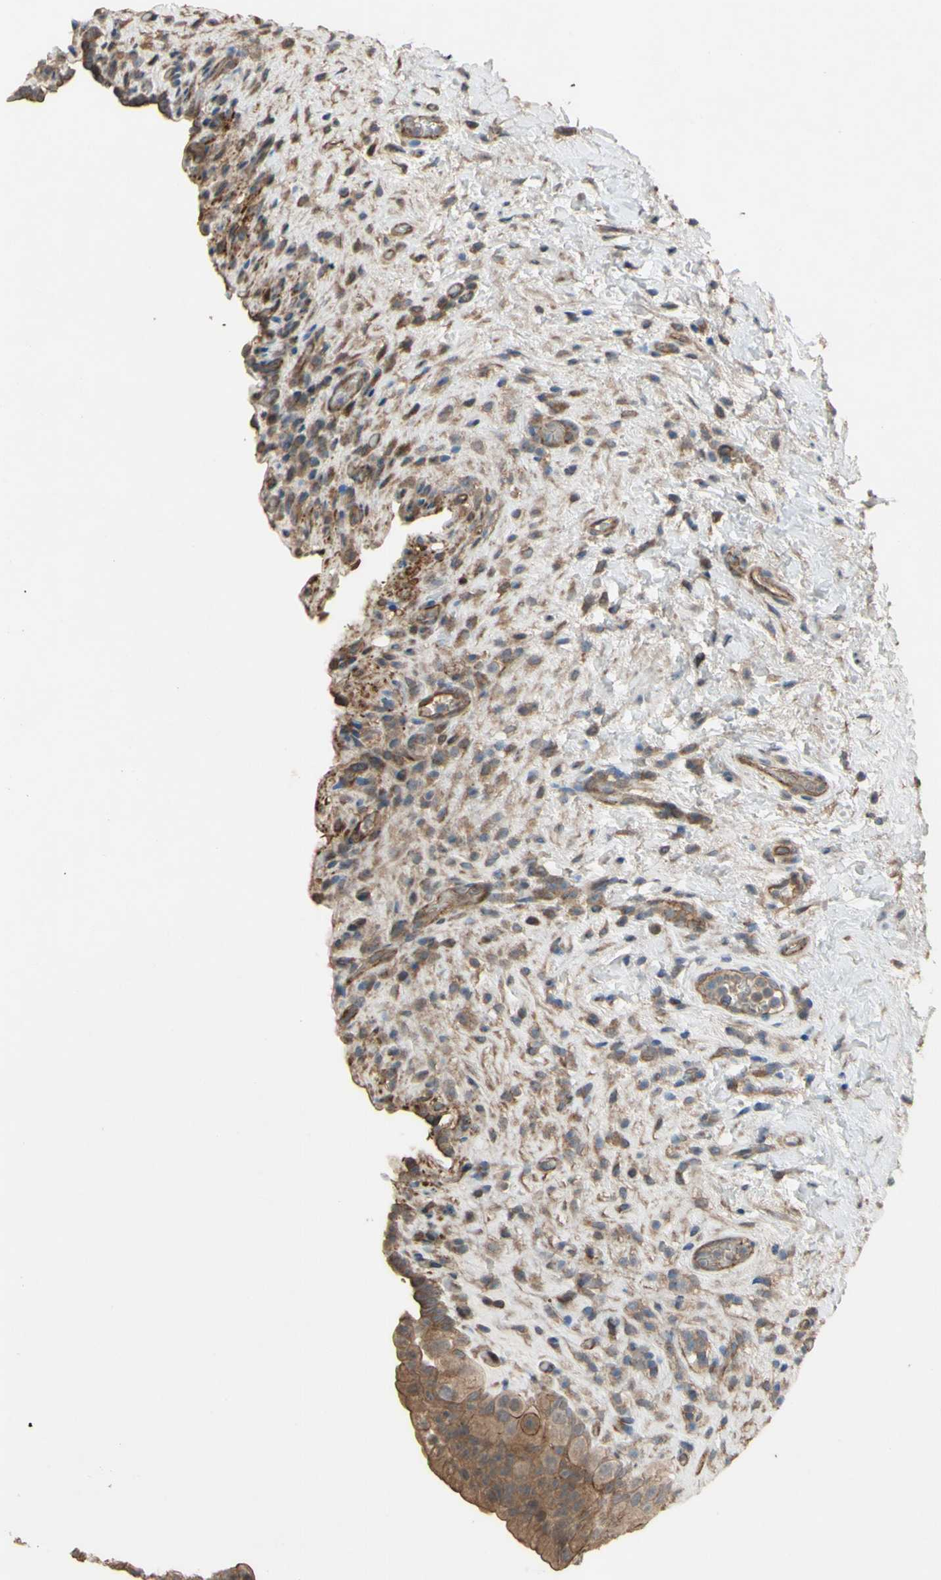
{"staining": {"intensity": "moderate", "quantity": ">75%", "location": "cytoplasmic/membranous"}, "tissue": "urinary bladder", "cell_type": "Urothelial cells", "image_type": "normal", "snomed": [{"axis": "morphology", "description": "Normal tissue, NOS"}, {"axis": "topography", "description": "Urinary bladder"}], "caption": "Protein staining of normal urinary bladder displays moderate cytoplasmic/membranous staining in approximately >75% of urothelial cells. (brown staining indicates protein expression, while blue staining denotes nuclei).", "gene": "SHROOM4", "patient": {"sex": "female", "age": 64}}